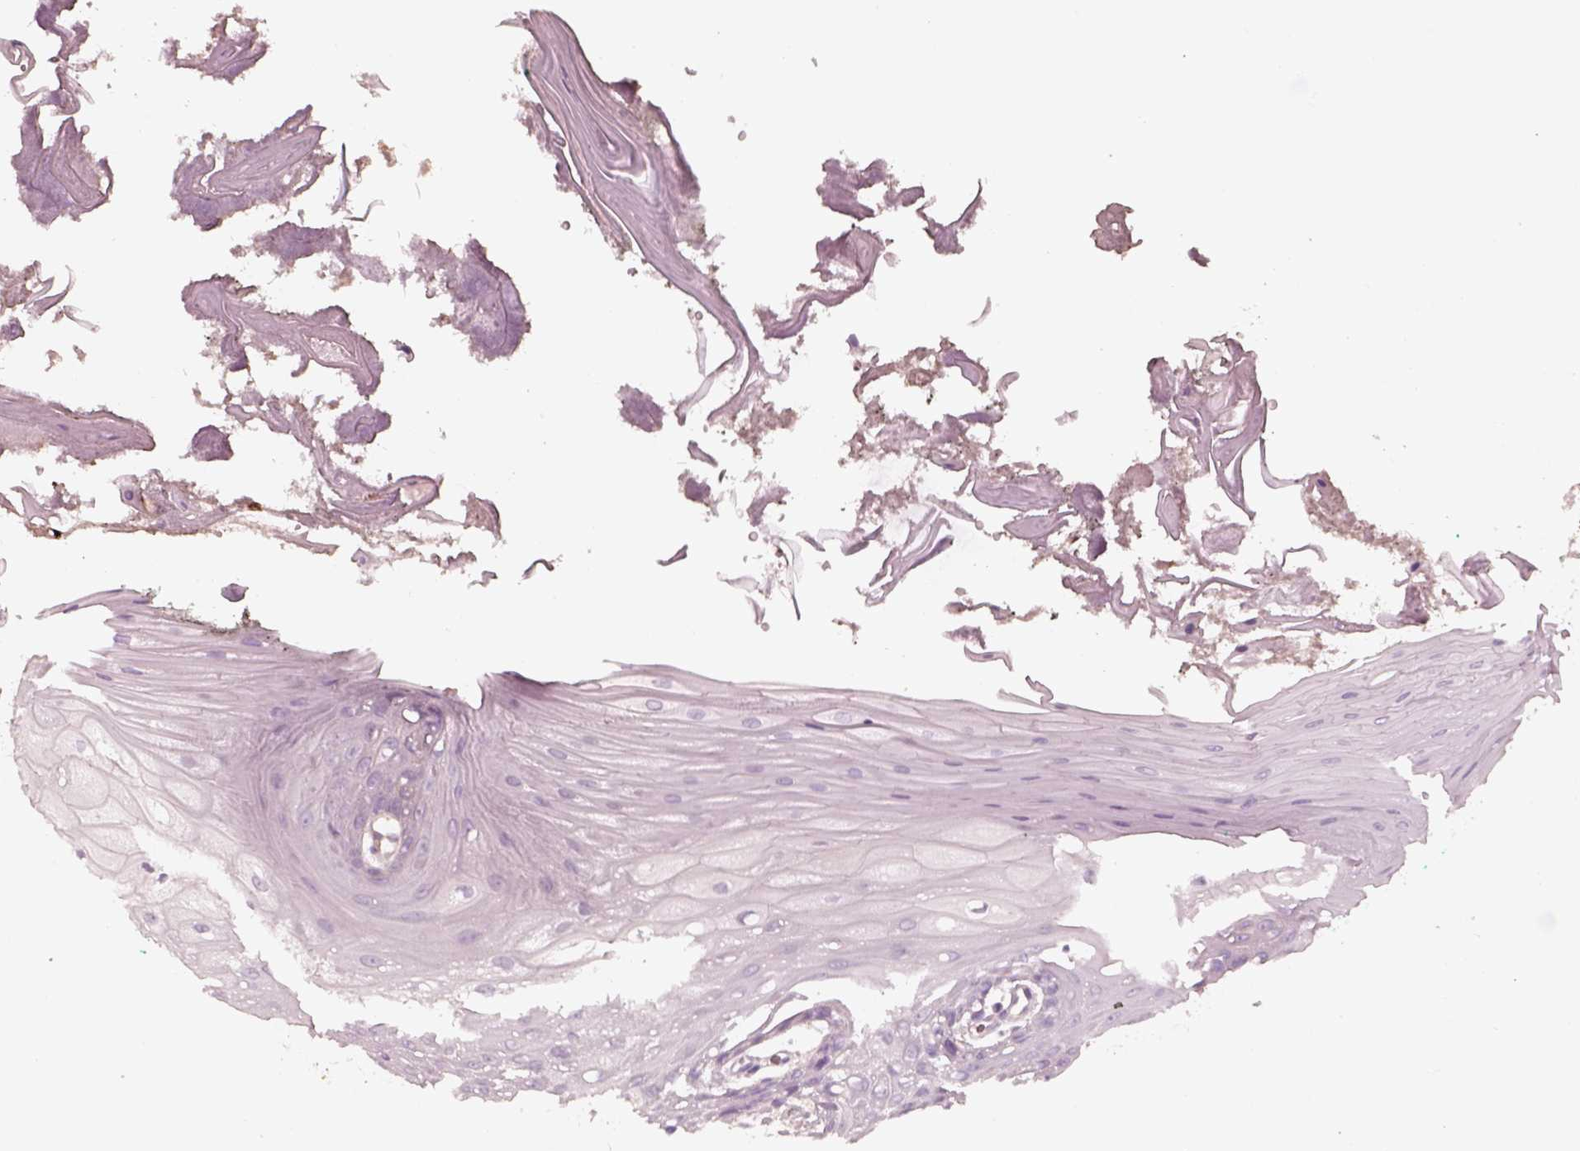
{"staining": {"intensity": "negative", "quantity": "none", "location": "none"}, "tissue": "oral mucosa", "cell_type": "Squamous epithelial cells", "image_type": "normal", "snomed": [{"axis": "morphology", "description": "Normal tissue, NOS"}, {"axis": "morphology", "description": "Squamous cell carcinoma, NOS"}, {"axis": "topography", "description": "Oral tissue"}, {"axis": "topography", "description": "Head-Neck"}], "caption": "Squamous epithelial cells show no significant protein staining in unremarkable oral mucosa. The staining was performed using DAB to visualize the protein expression in brown, while the nuclei were stained in blue with hematoxylin (Magnification: 20x).", "gene": "GPRIN1", "patient": {"sex": "male", "age": 69}}